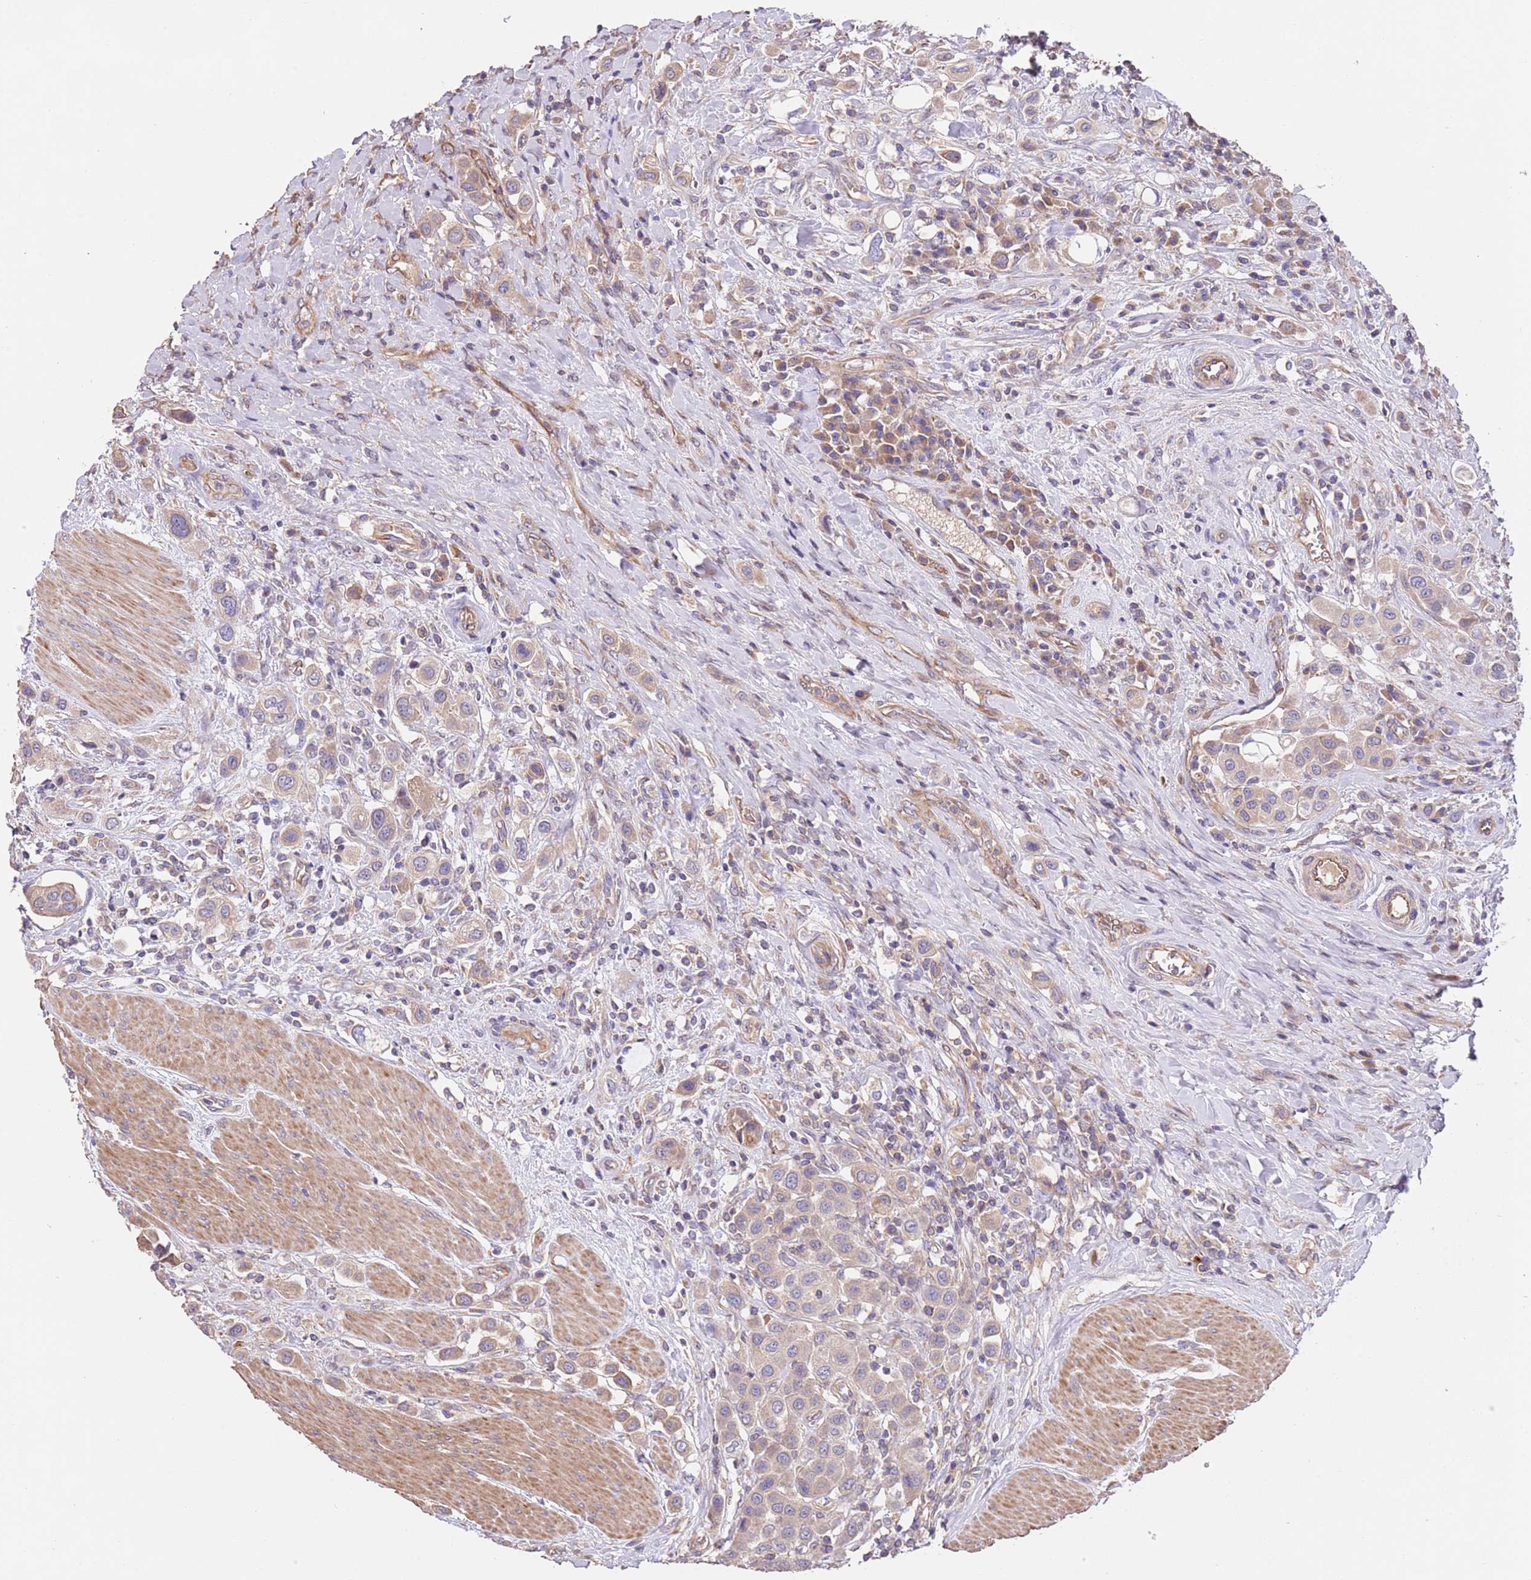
{"staining": {"intensity": "weak", "quantity": ">75%", "location": "cytoplasmic/membranous"}, "tissue": "urothelial cancer", "cell_type": "Tumor cells", "image_type": "cancer", "snomed": [{"axis": "morphology", "description": "Urothelial carcinoma, High grade"}, {"axis": "topography", "description": "Urinary bladder"}], "caption": "Tumor cells display low levels of weak cytoplasmic/membranous staining in about >75% of cells in human urothelial cancer.", "gene": "FAM89B", "patient": {"sex": "male", "age": 50}}